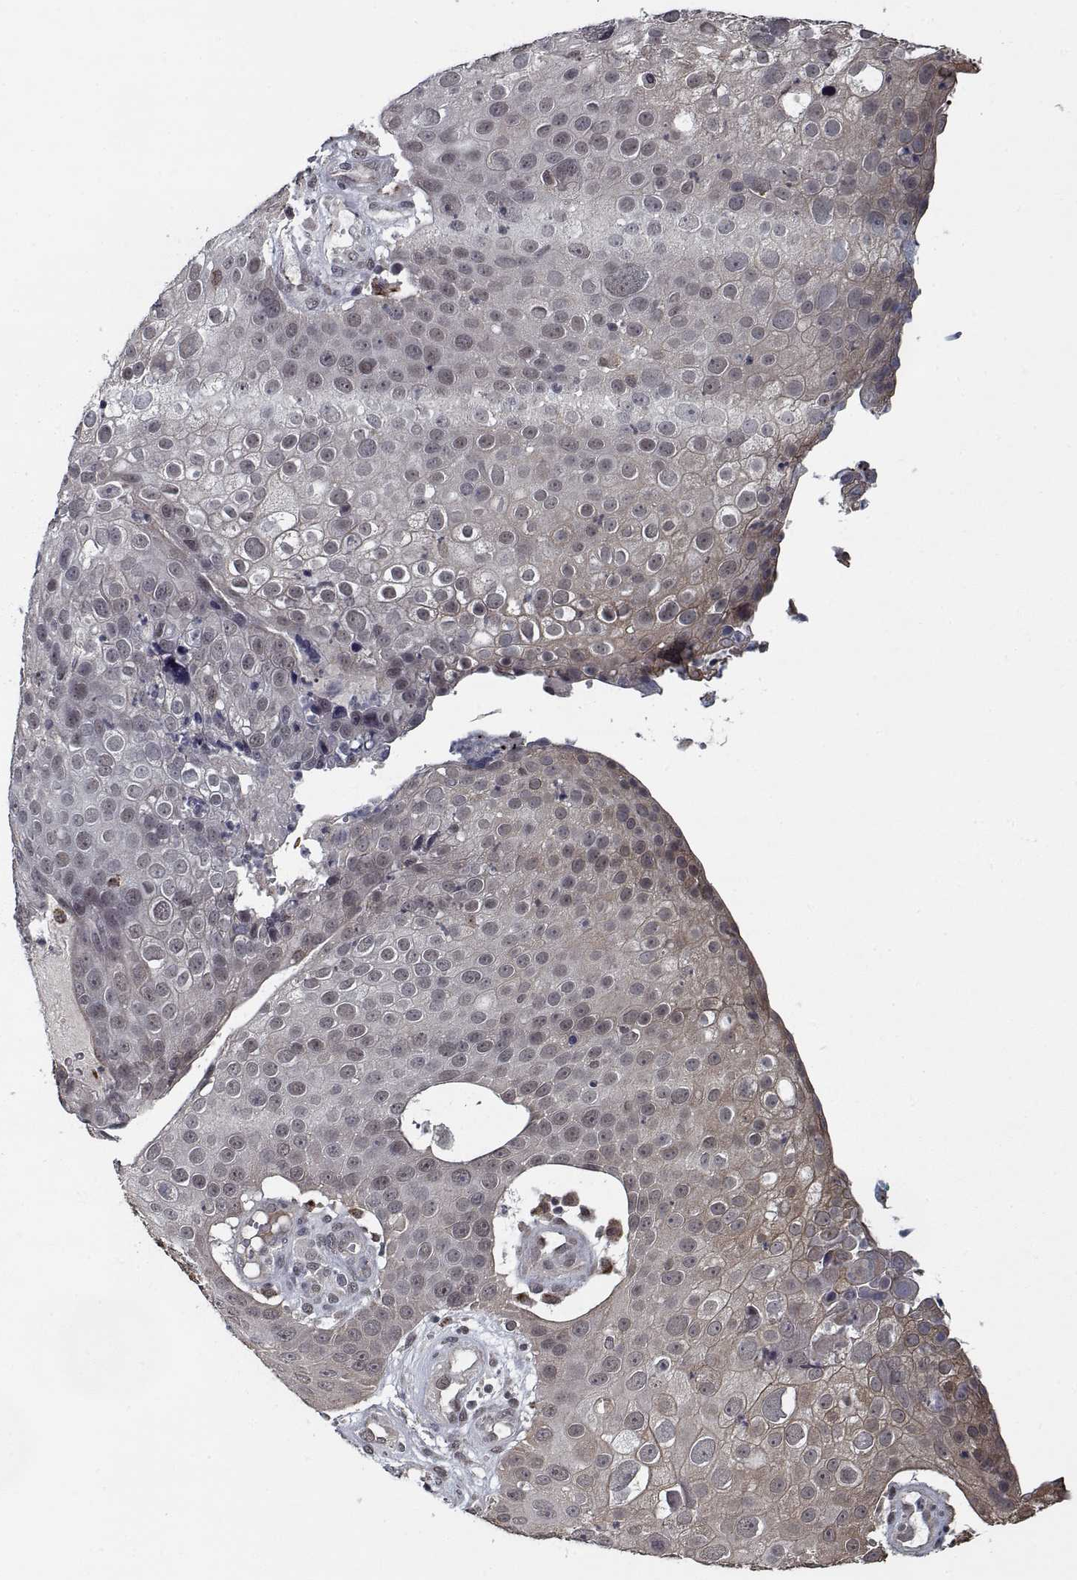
{"staining": {"intensity": "weak", "quantity": "<25%", "location": "cytoplasmic/membranous"}, "tissue": "skin cancer", "cell_type": "Tumor cells", "image_type": "cancer", "snomed": [{"axis": "morphology", "description": "Squamous cell carcinoma, NOS"}, {"axis": "topography", "description": "Skin"}], "caption": "DAB (3,3'-diaminobenzidine) immunohistochemical staining of squamous cell carcinoma (skin) shows no significant staining in tumor cells.", "gene": "NLK", "patient": {"sex": "male", "age": 71}}